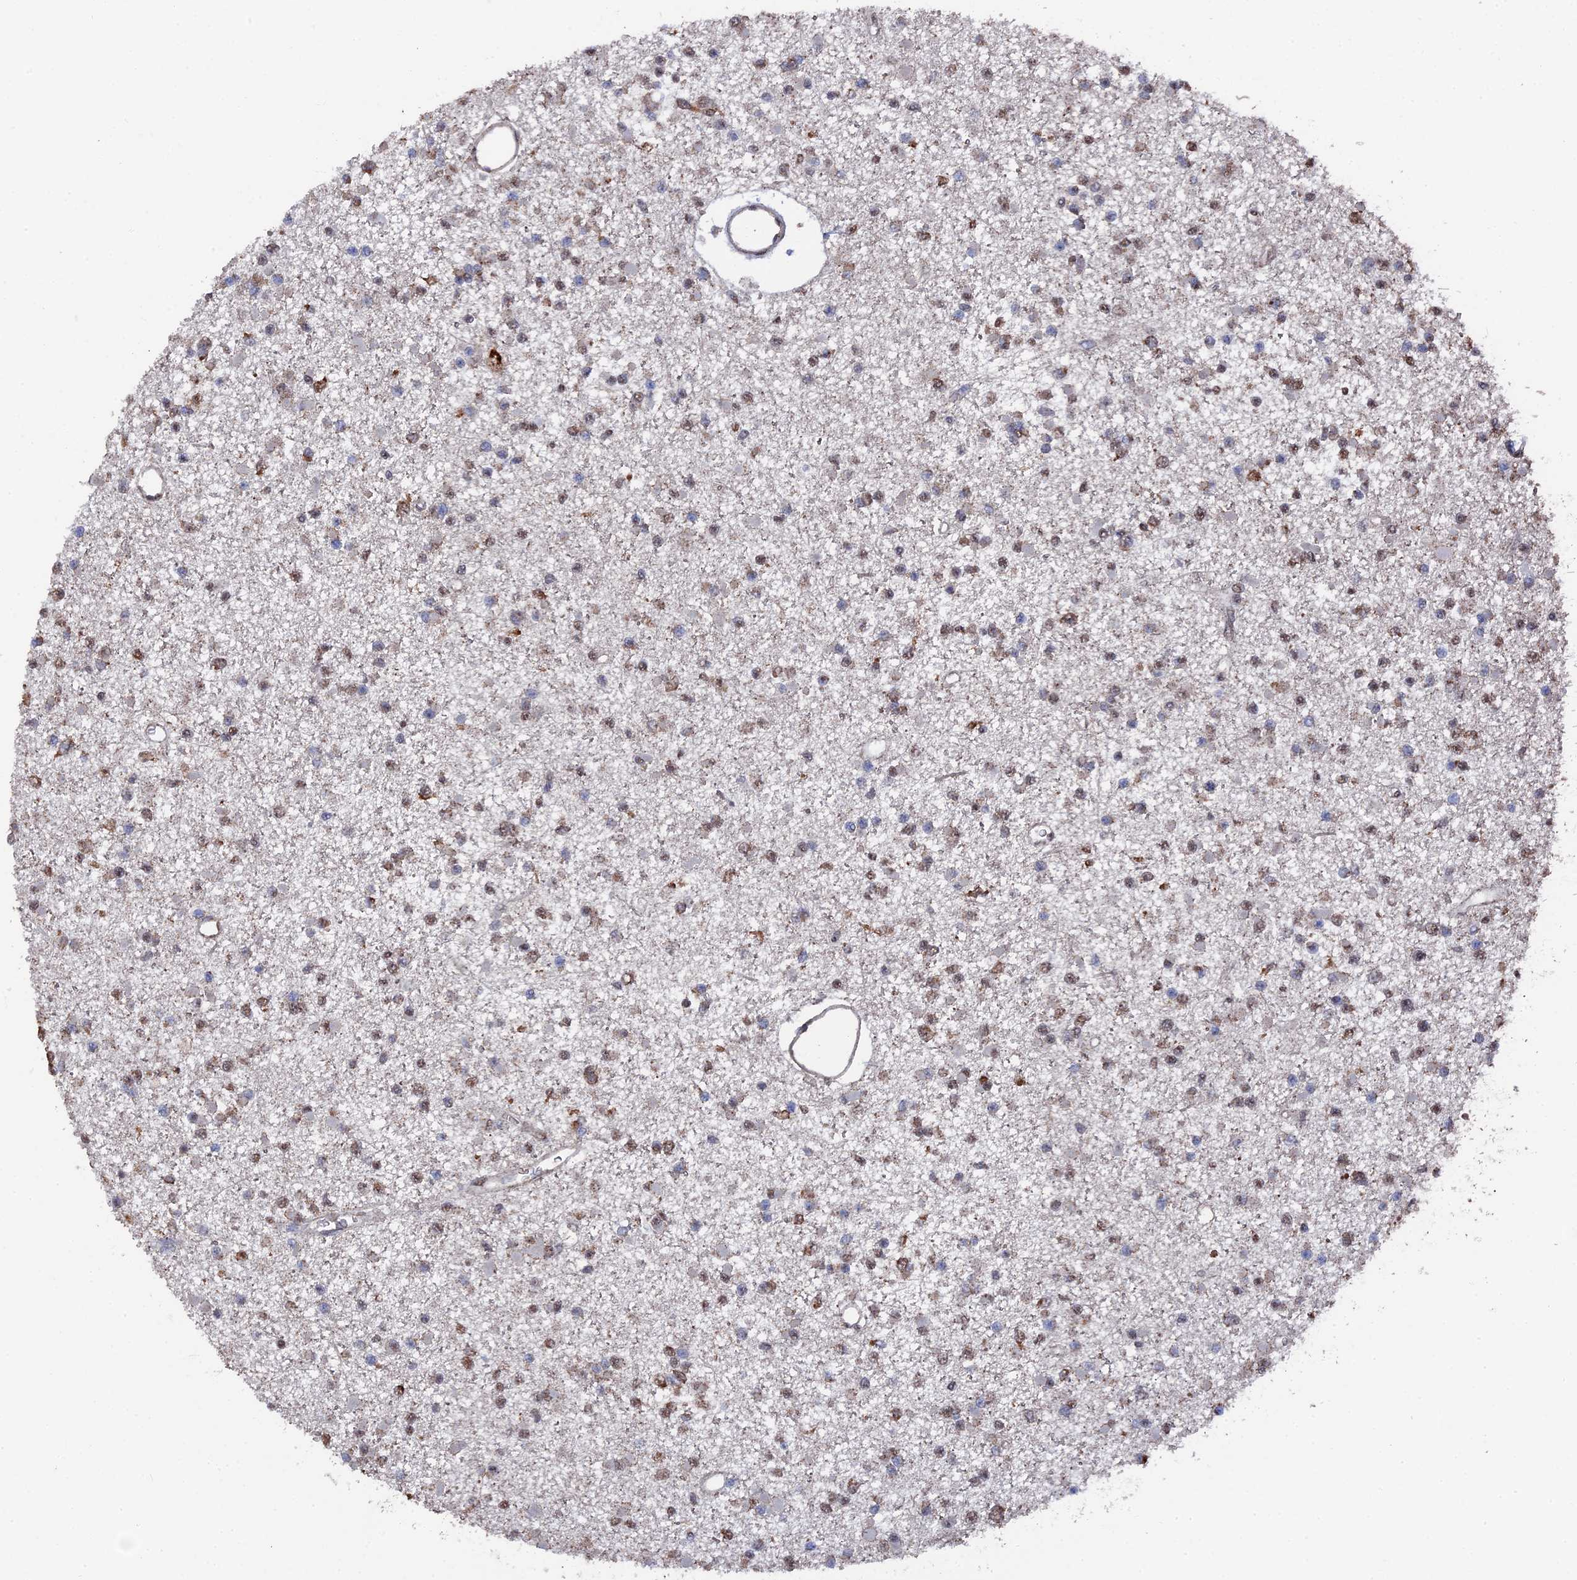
{"staining": {"intensity": "moderate", "quantity": "25%-75%", "location": "nuclear"}, "tissue": "glioma", "cell_type": "Tumor cells", "image_type": "cancer", "snomed": [{"axis": "morphology", "description": "Glioma, malignant, Low grade"}, {"axis": "topography", "description": "Brain"}], "caption": "About 25%-75% of tumor cells in glioma demonstrate moderate nuclear protein staining as visualized by brown immunohistochemical staining.", "gene": "SMG9", "patient": {"sex": "female", "age": 22}}